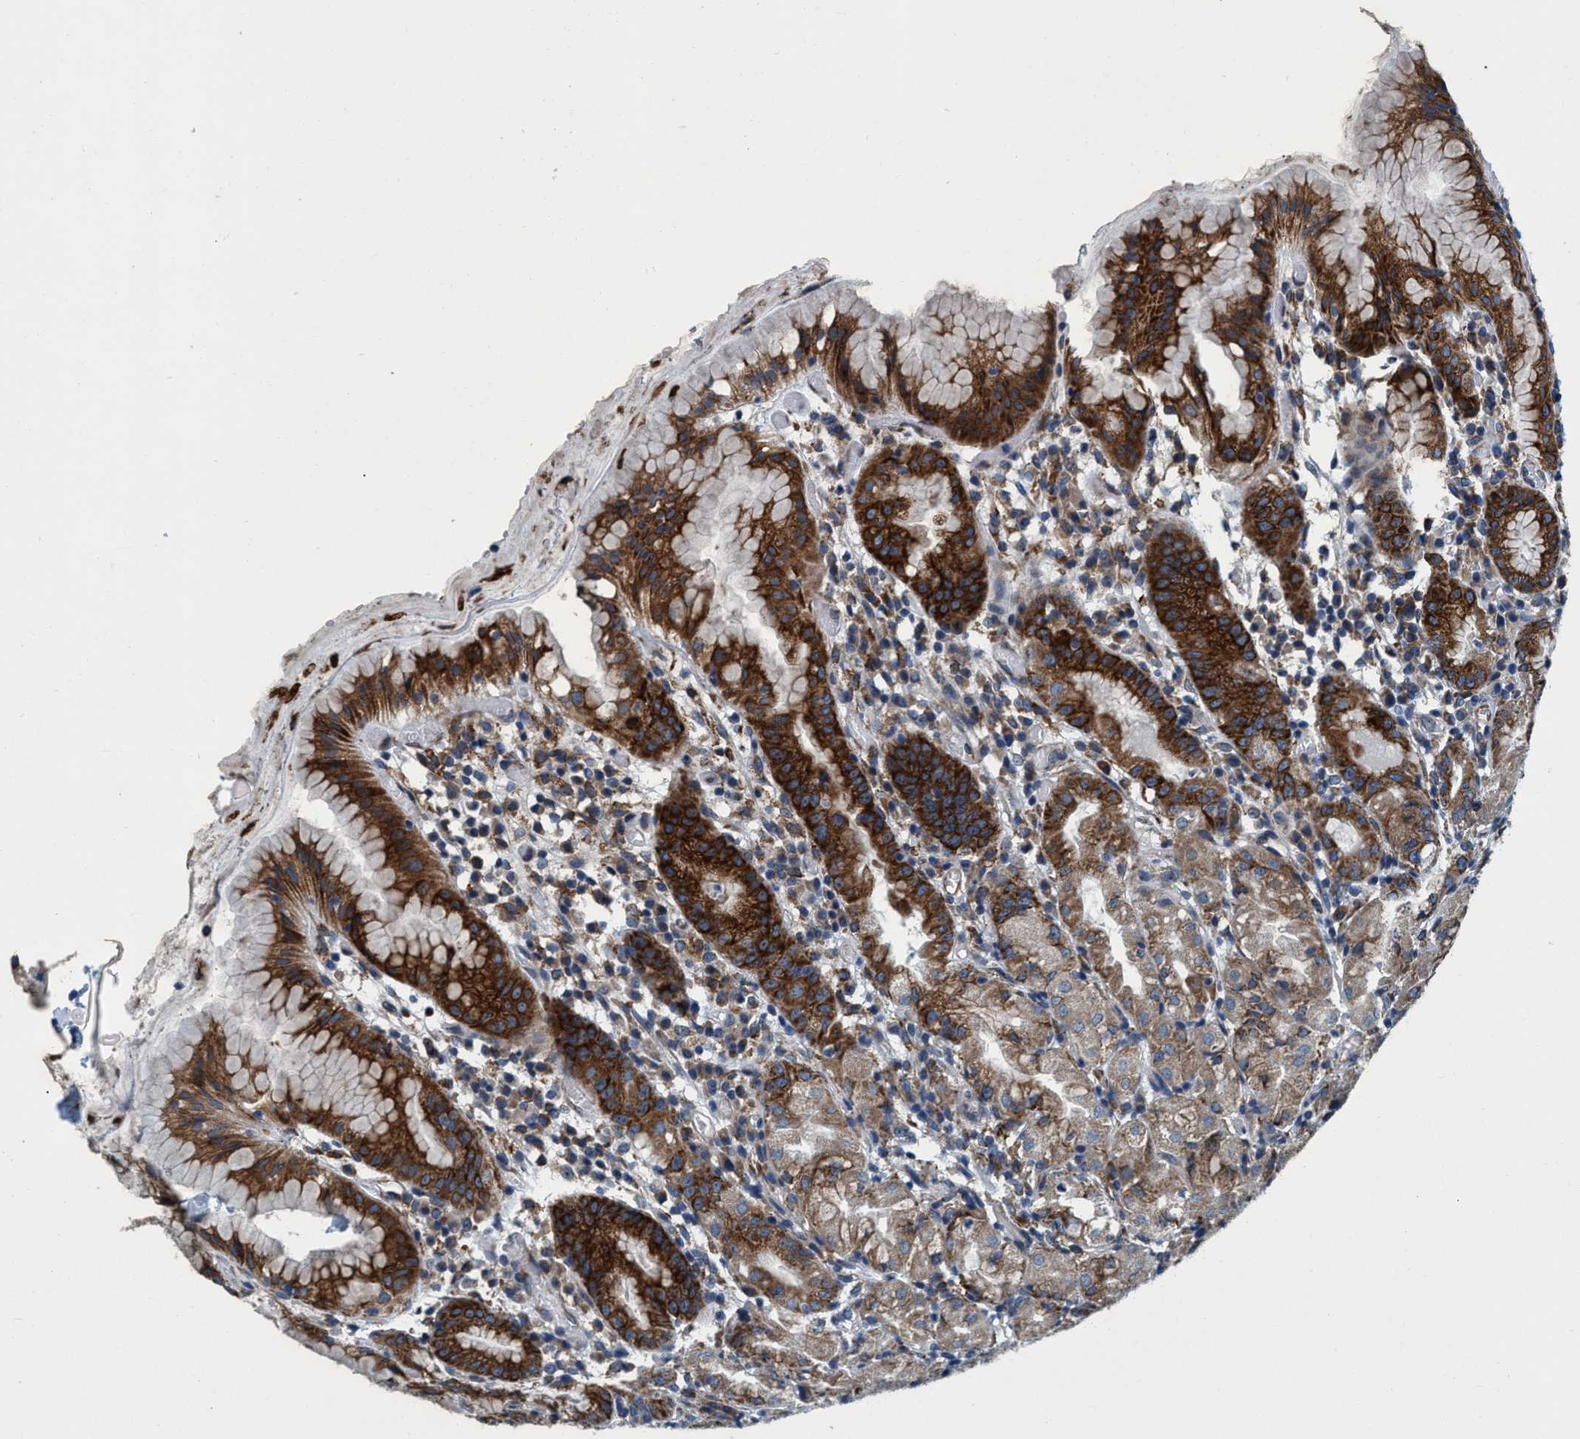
{"staining": {"intensity": "strong", "quantity": ">75%", "location": "cytoplasmic/membranous"}, "tissue": "stomach", "cell_type": "Glandular cells", "image_type": "normal", "snomed": [{"axis": "morphology", "description": "Normal tissue, NOS"}, {"axis": "topography", "description": "Stomach"}, {"axis": "topography", "description": "Stomach, lower"}], "caption": "IHC image of benign human stomach stained for a protein (brown), which displays high levels of strong cytoplasmic/membranous expression in approximately >75% of glandular cells.", "gene": "ARMC9", "patient": {"sex": "female", "age": 75}}